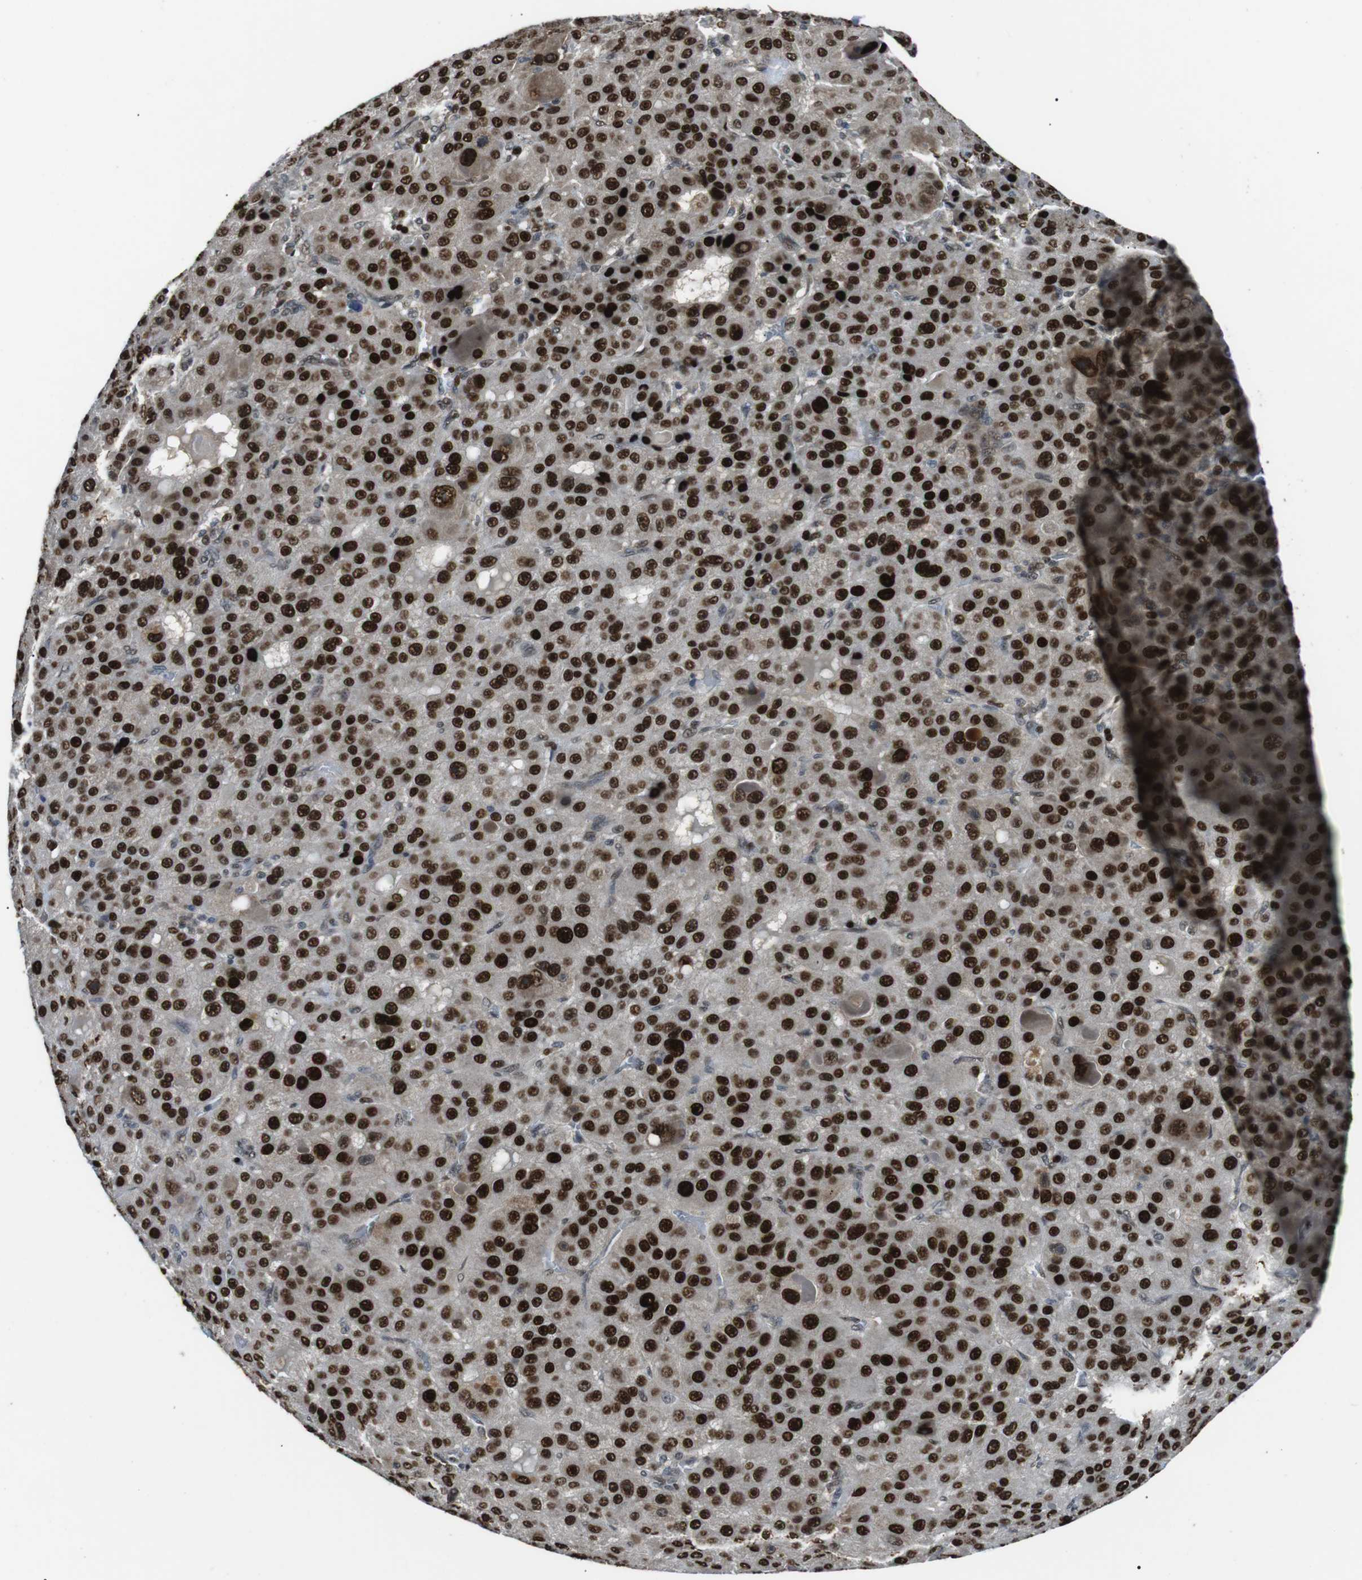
{"staining": {"intensity": "strong", "quantity": ">75%", "location": "cytoplasmic/membranous,nuclear"}, "tissue": "liver cancer", "cell_type": "Tumor cells", "image_type": "cancer", "snomed": [{"axis": "morphology", "description": "Carcinoma, Hepatocellular, NOS"}, {"axis": "topography", "description": "Liver"}], "caption": "A photomicrograph showing strong cytoplasmic/membranous and nuclear staining in approximately >75% of tumor cells in liver hepatocellular carcinoma, as visualized by brown immunohistochemical staining.", "gene": "ORAI3", "patient": {"sex": "male", "age": 76}}